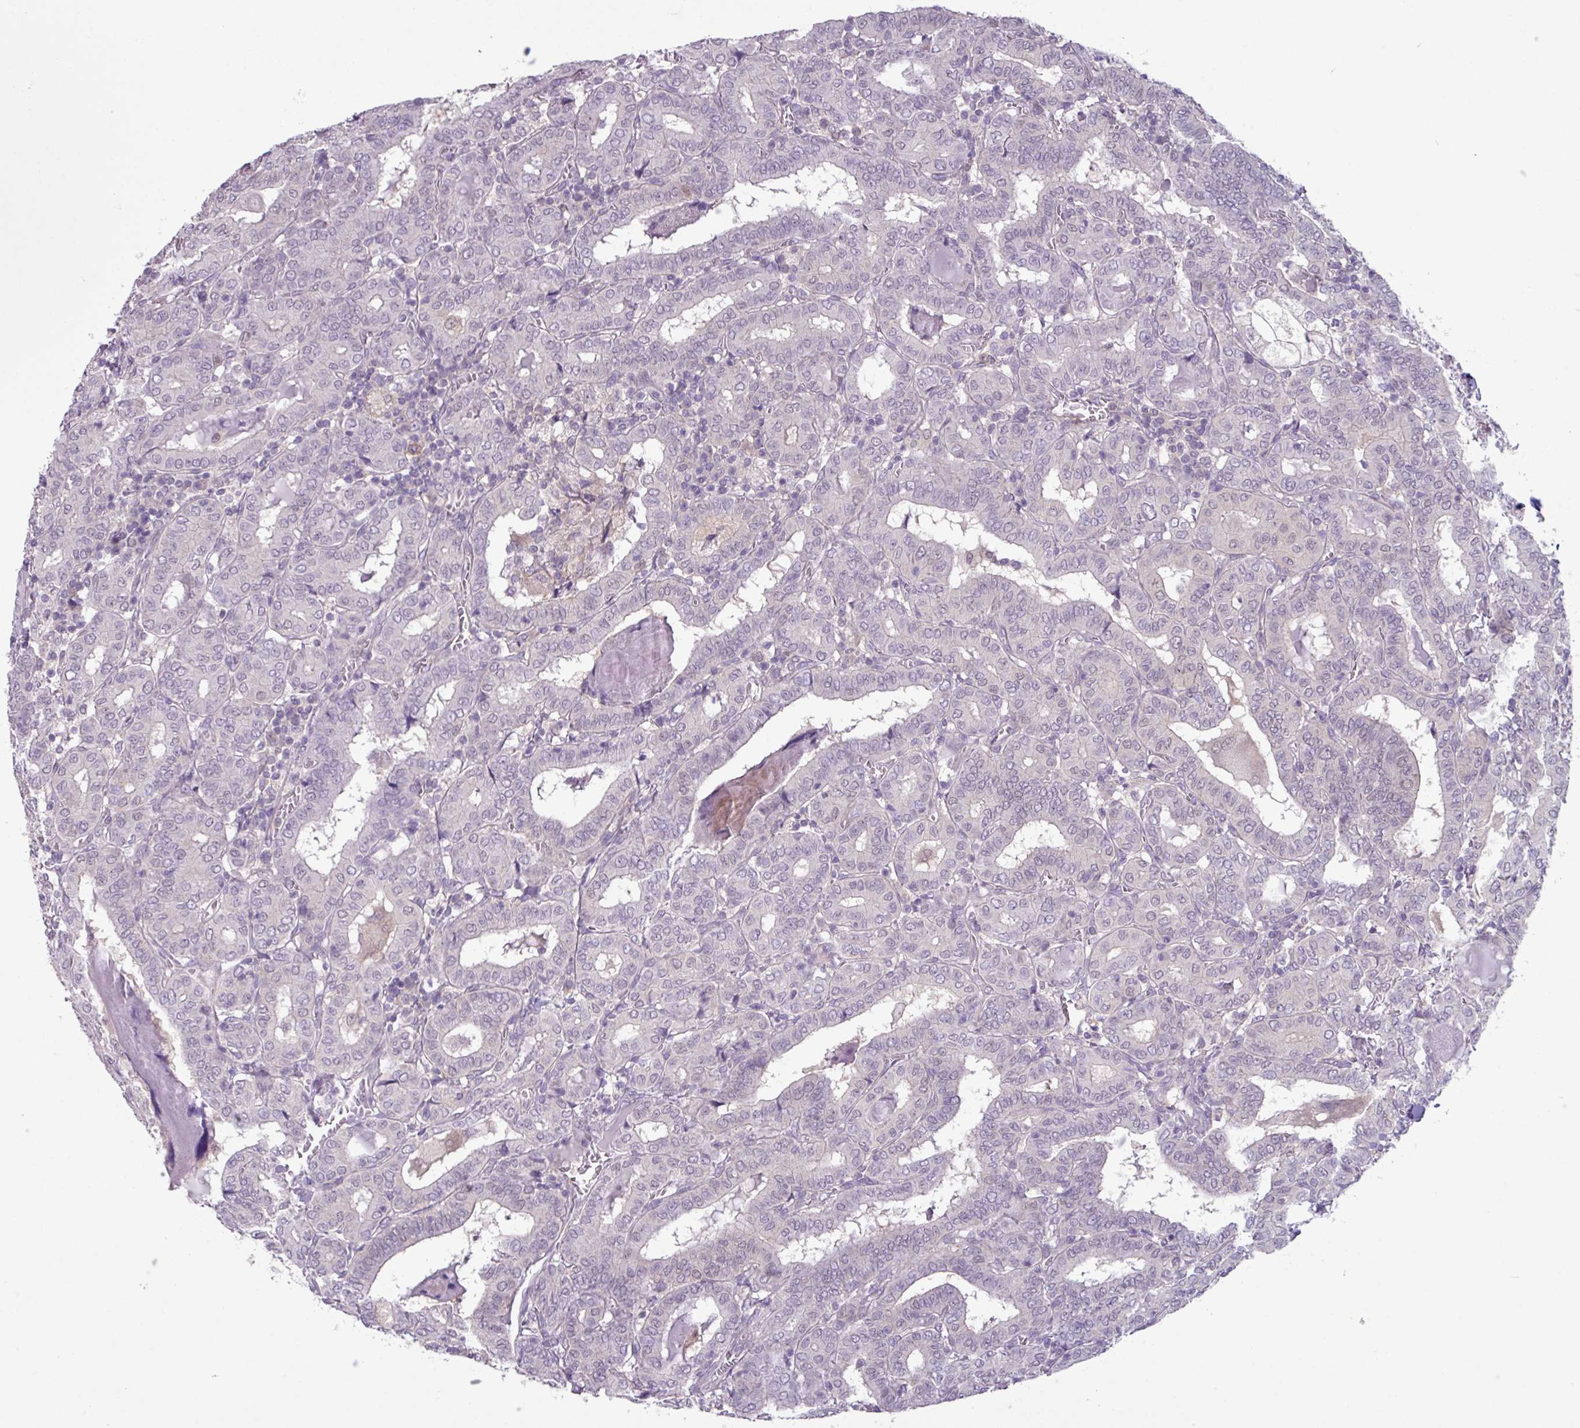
{"staining": {"intensity": "negative", "quantity": "none", "location": "none"}, "tissue": "thyroid cancer", "cell_type": "Tumor cells", "image_type": "cancer", "snomed": [{"axis": "morphology", "description": "Papillary adenocarcinoma, NOS"}, {"axis": "topography", "description": "Thyroid gland"}], "caption": "Papillary adenocarcinoma (thyroid) stained for a protein using immunohistochemistry shows no staining tumor cells.", "gene": "TTLL12", "patient": {"sex": "female", "age": 72}}